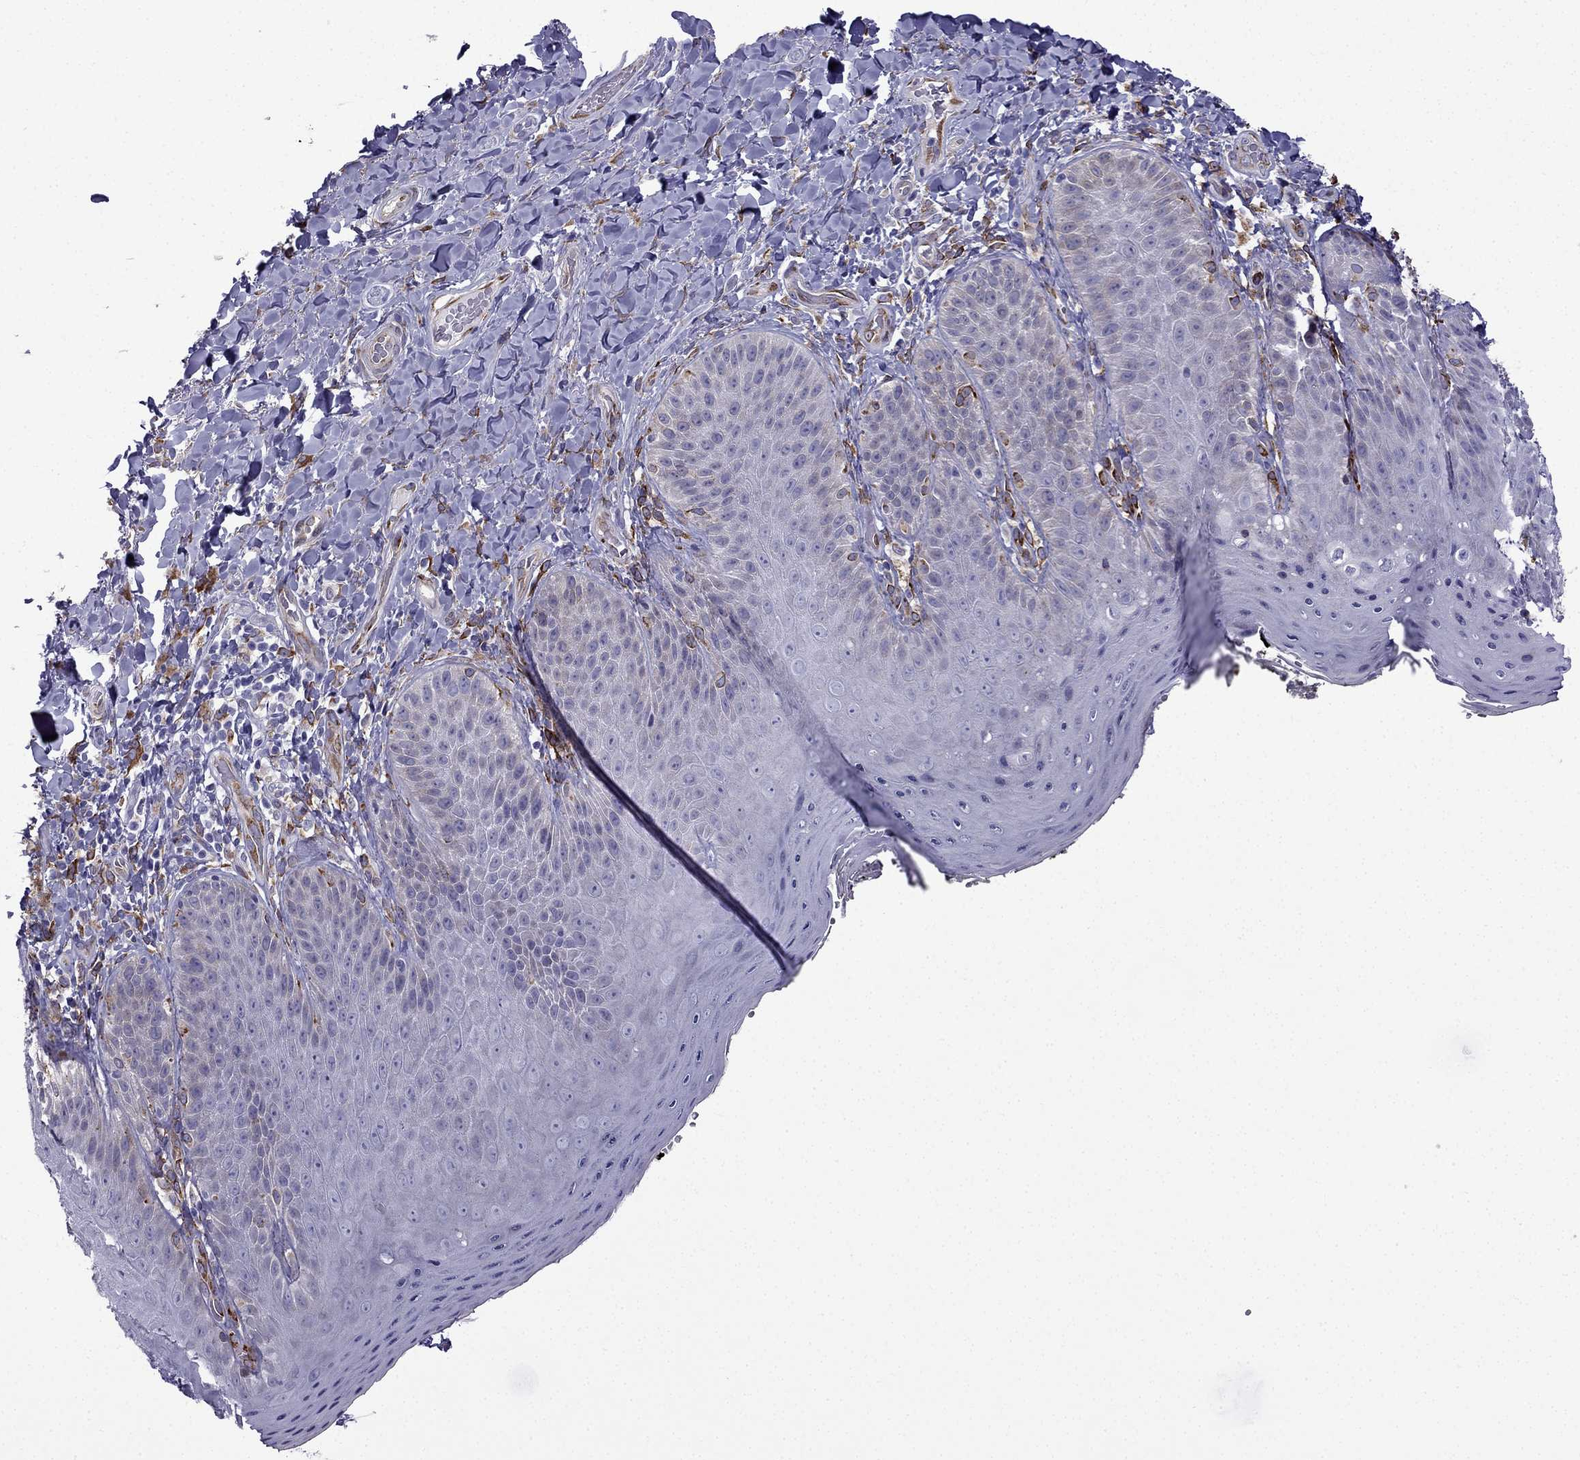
{"staining": {"intensity": "negative", "quantity": "none", "location": "none"}, "tissue": "skin", "cell_type": "Epidermal cells", "image_type": "normal", "snomed": [{"axis": "morphology", "description": "Normal tissue, NOS"}, {"axis": "topography", "description": "Anal"}], "caption": "Immunohistochemistry (IHC) of benign human skin reveals no expression in epidermal cells. The staining was performed using DAB to visualize the protein expression in brown, while the nuclei were stained in blue with hematoxylin (Magnification: 20x).", "gene": "IKBIP", "patient": {"sex": "male", "age": 53}}